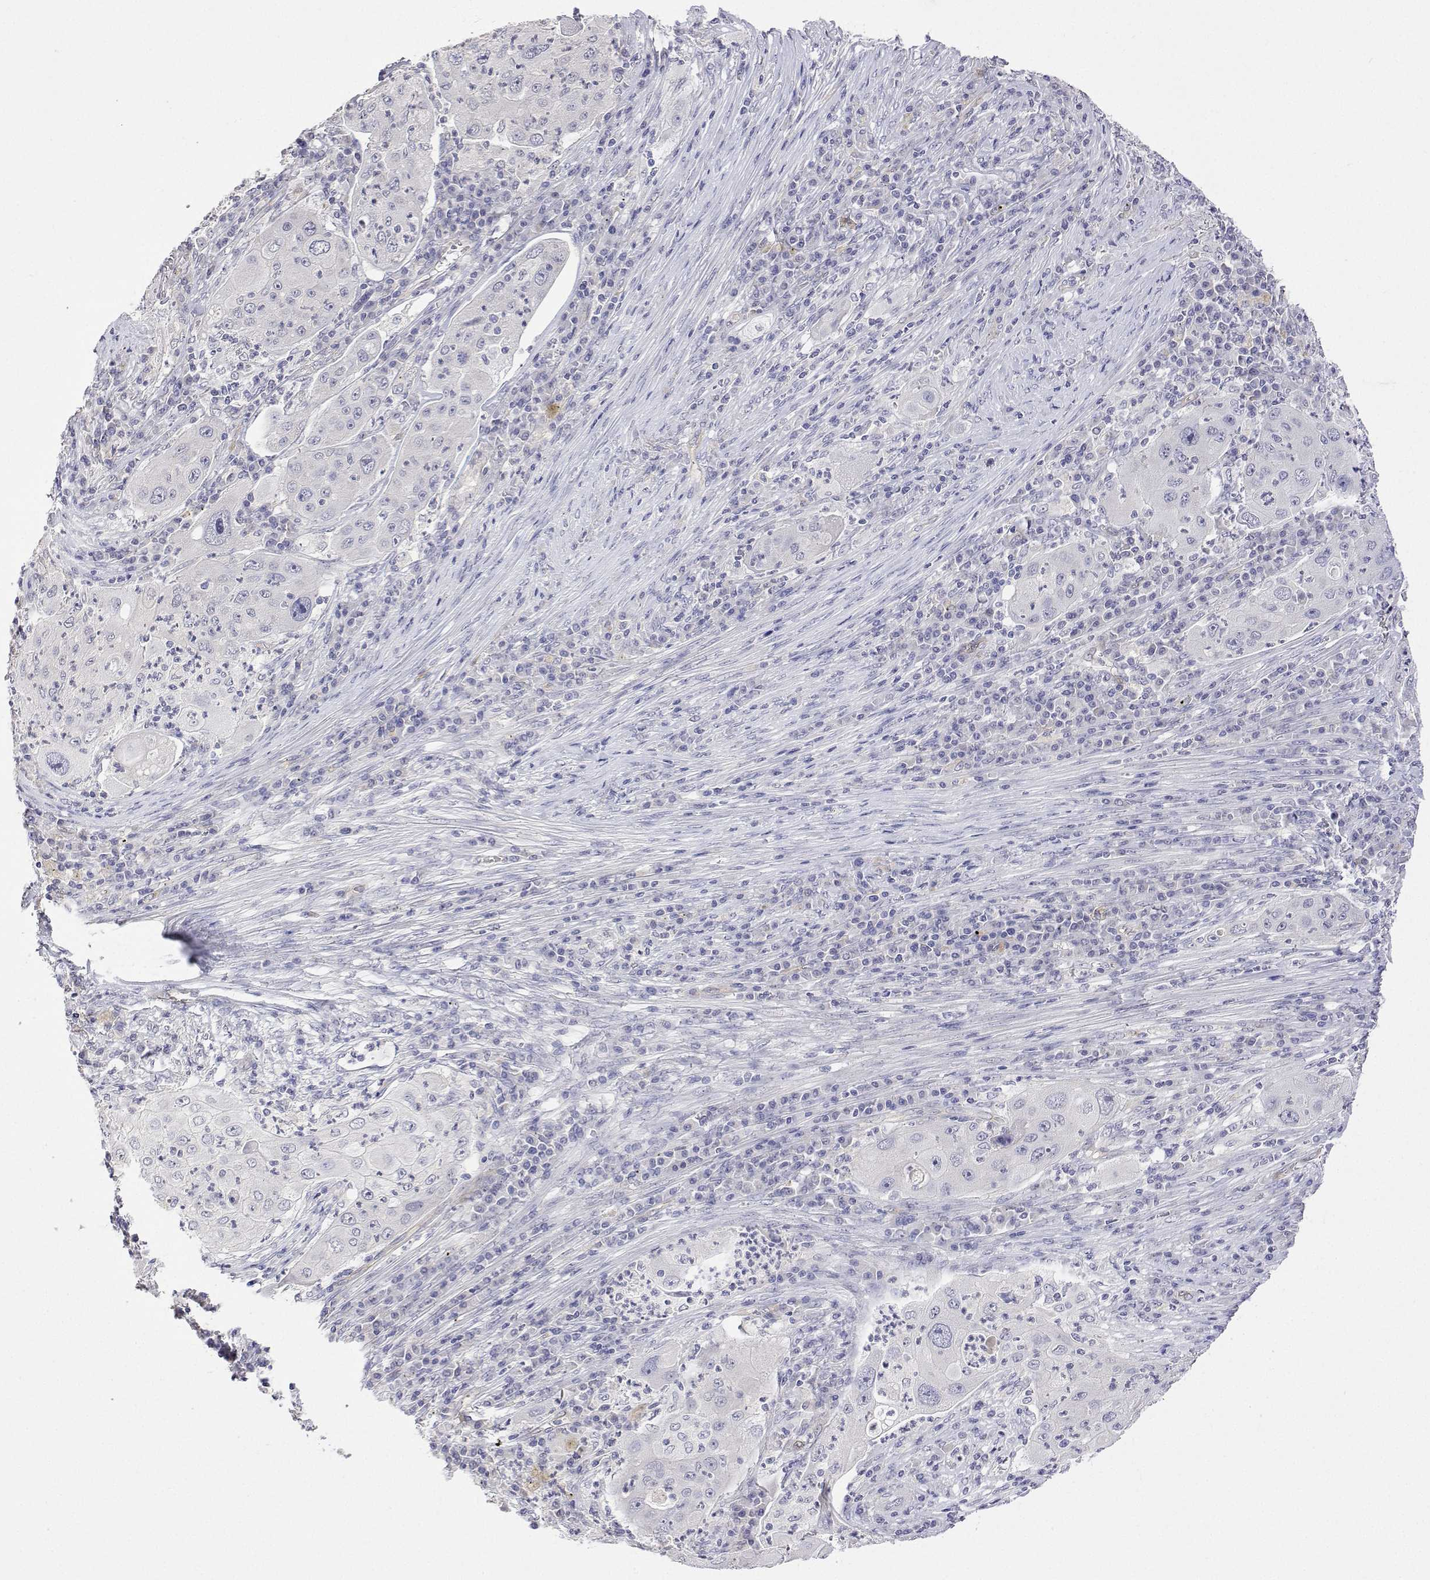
{"staining": {"intensity": "negative", "quantity": "none", "location": "none"}, "tissue": "lung cancer", "cell_type": "Tumor cells", "image_type": "cancer", "snomed": [{"axis": "morphology", "description": "Squamous cell carcinoma, NOS"}, {"axis": "topography", "description": "Lung"}], "caption": "Lung cancer was stained to show a protein in brown. There is no significant expression in tumor cells.", "gene": "PLCB1", "patient": {"sex": "female", "age": 59}}